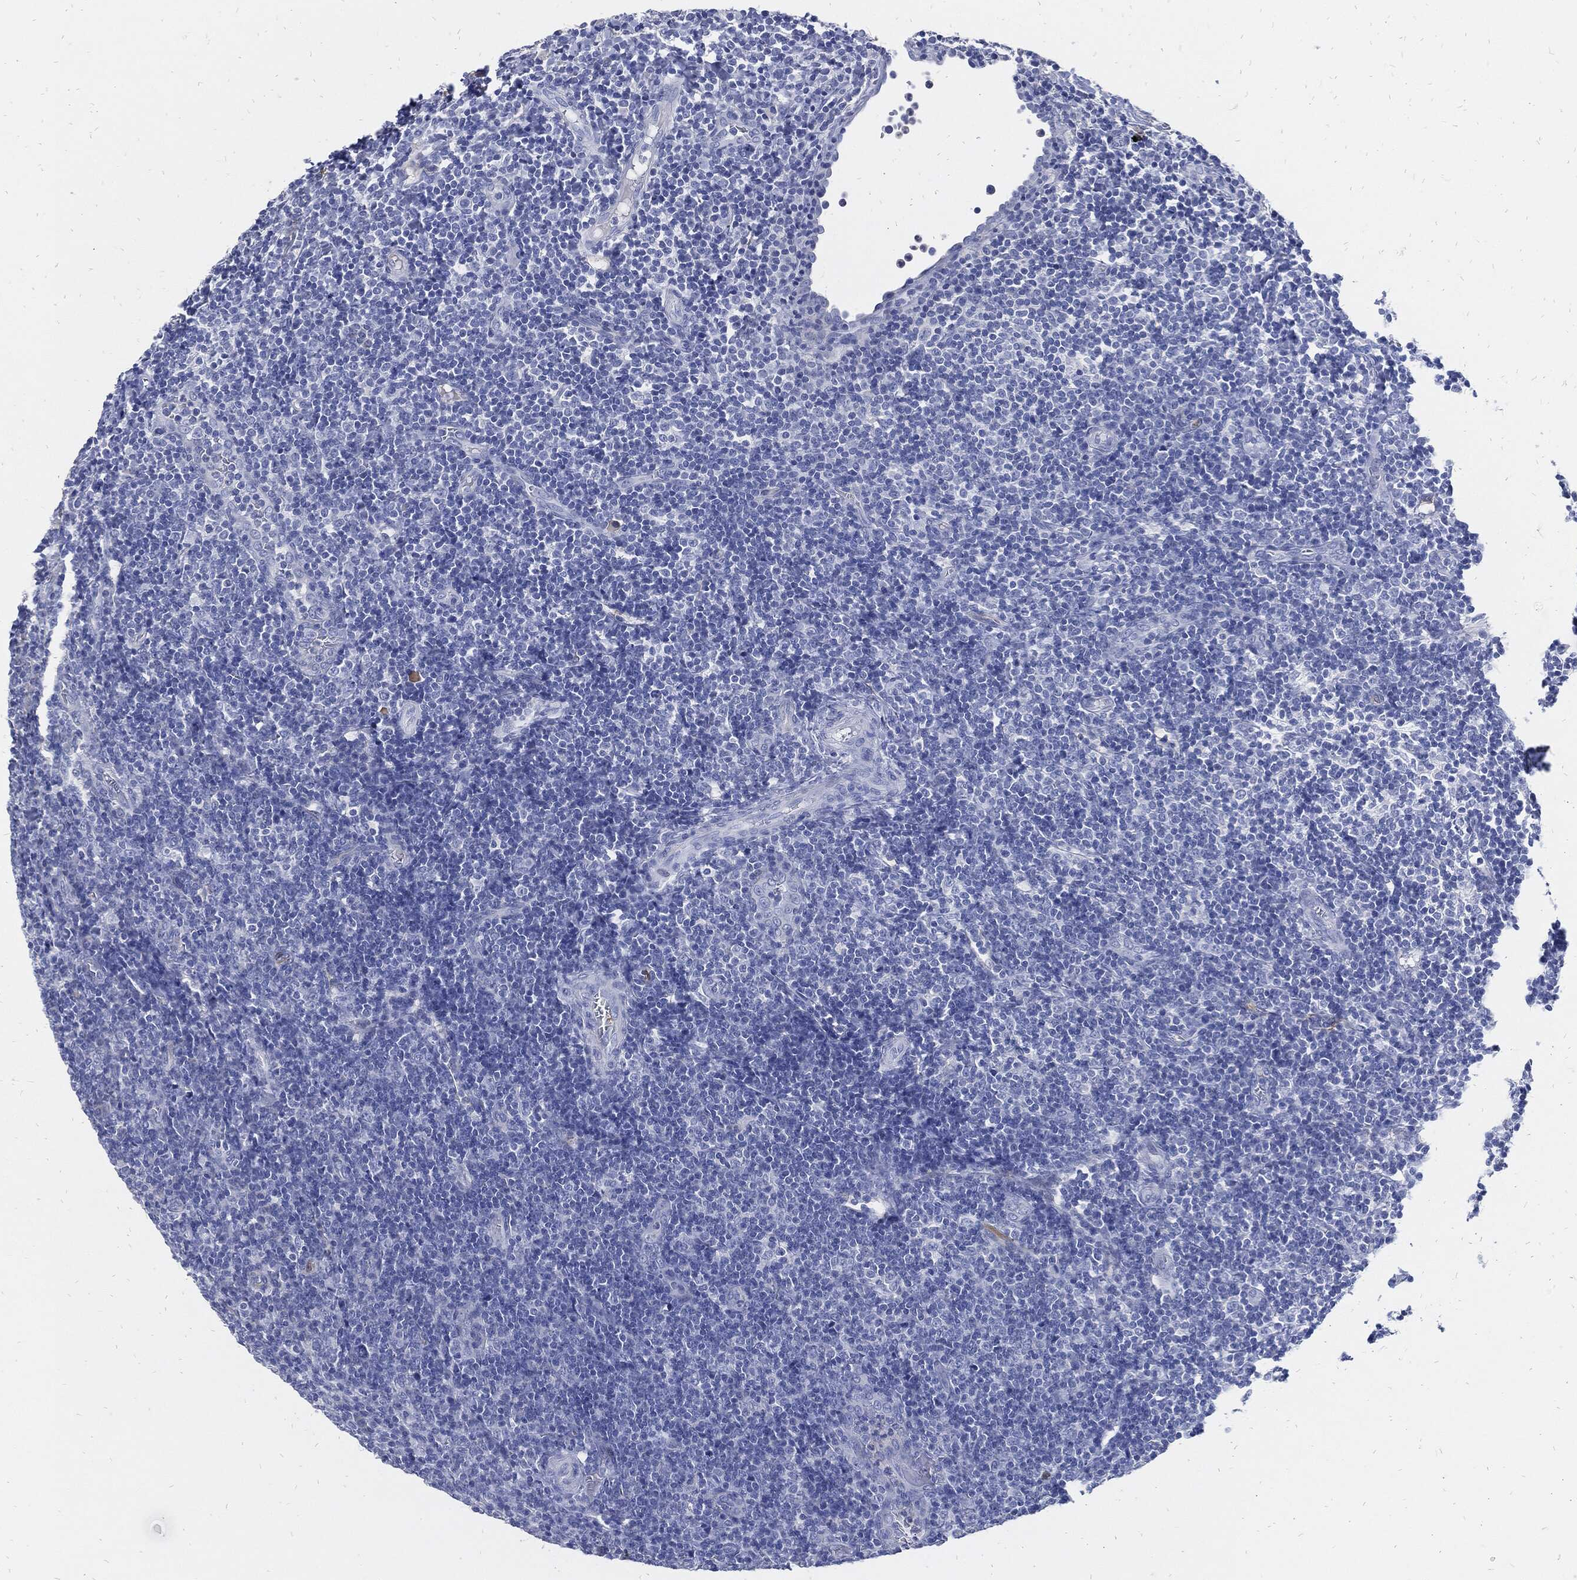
{"staining": {"intensity": "negative", "quantity": "none", "location": "none"}, "tissue": "tonsil", "cell_type": "Germinal center cells", "image_type": "normal", "snomed": [{"axis": "morphology", "description": "Normal tissue, NOS"}, {"axis": "topography", "description": "Tonsil"}], "caption": "This is an IHC histopathology image of benign human tonsil. There is no positivity in germinal center cells.", "gene": "FABP4", "patient": {"sex": "female", "age": 5}}